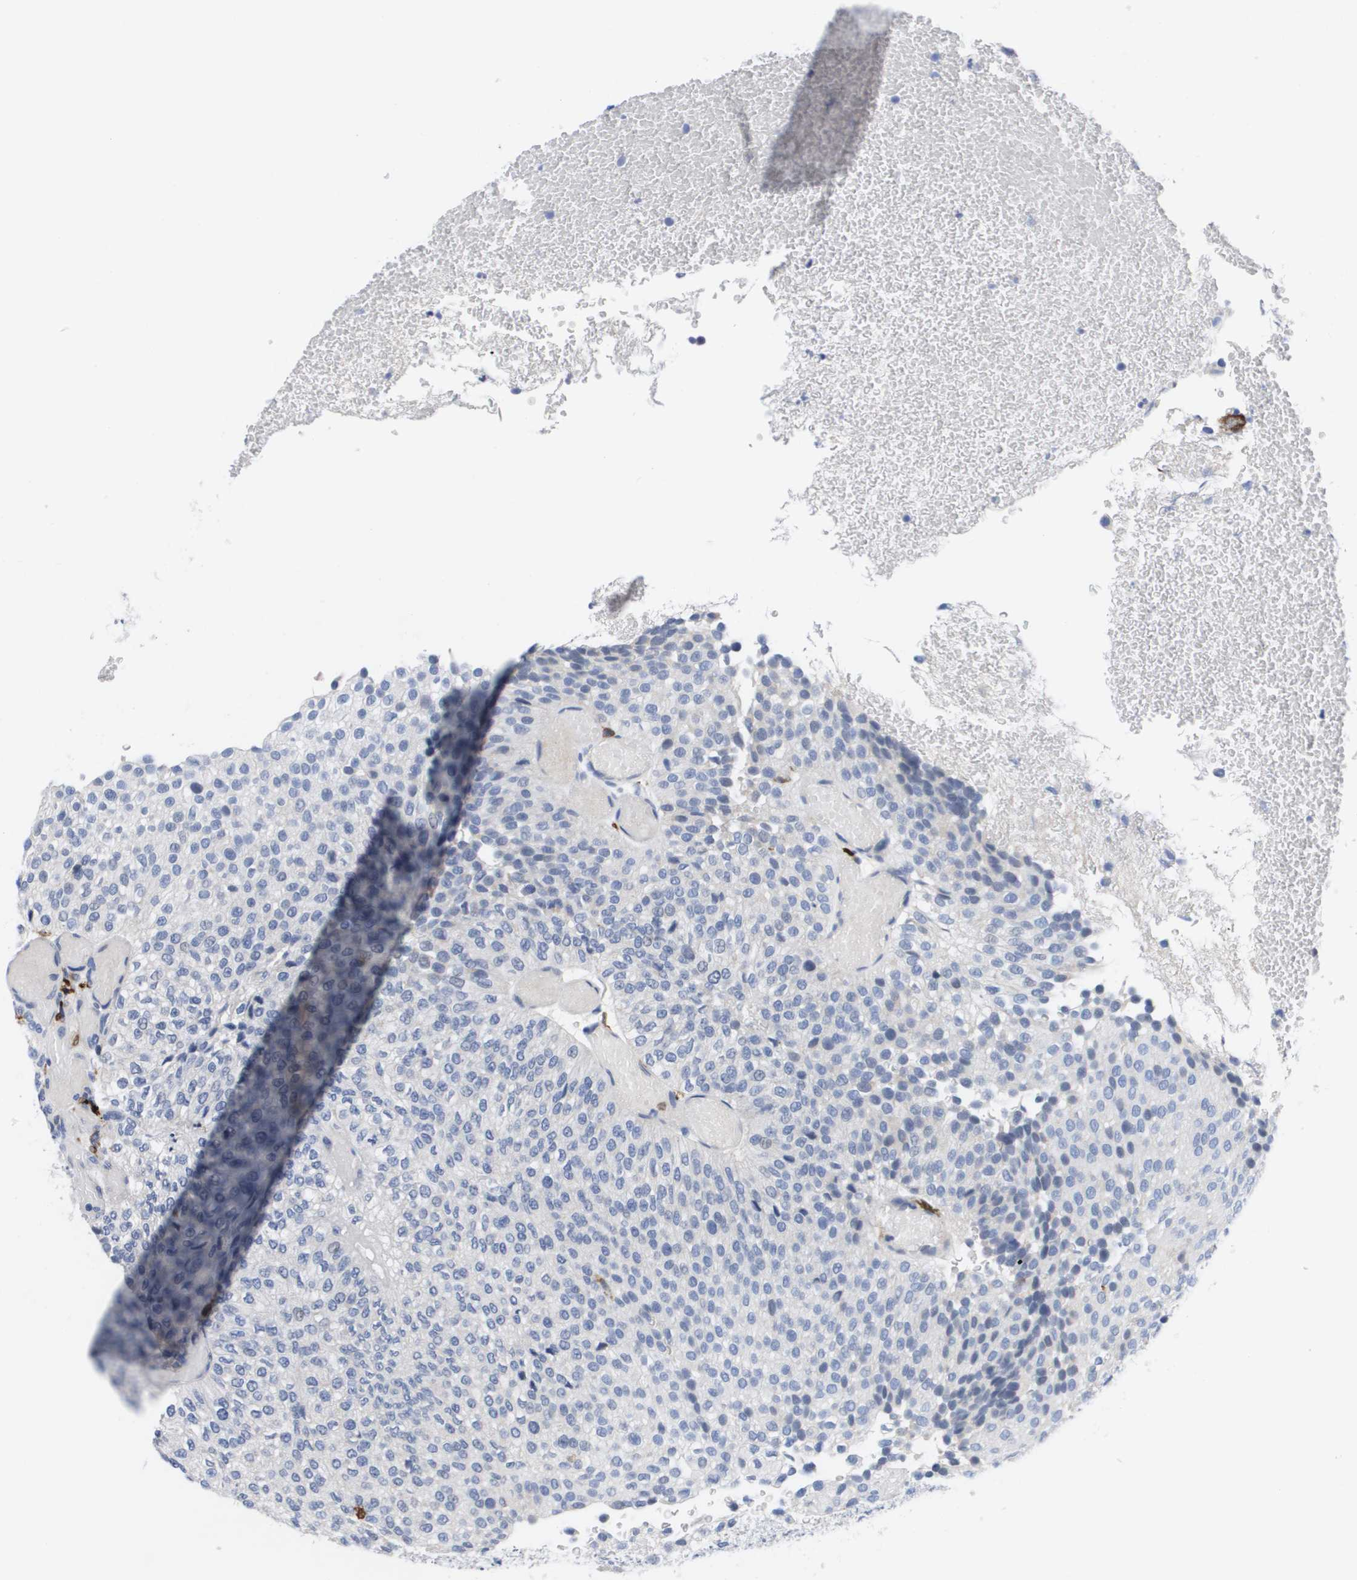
{"staining": {"intensity": "negative", "quantity": "none", "location": "none"}, "tissue": "urothelial cancer", "cell_type": "Tumor cells", "image_type": "cancer", "snomed": [{"axis": "morphology", "description": "Urothelial carcinoma, Low grade"}, {"axis": "topography", "description": "Urinary bladder"}], "caption": "This photomicrograph is of urothelial carcinoma (low-grade) stained with IHC to label a protein in brown with the nuclei are counter-stained blue. There is no staining in tumor cells.", "gene": "HMOX1", "patient": {"sex": "male", "age": 78}}